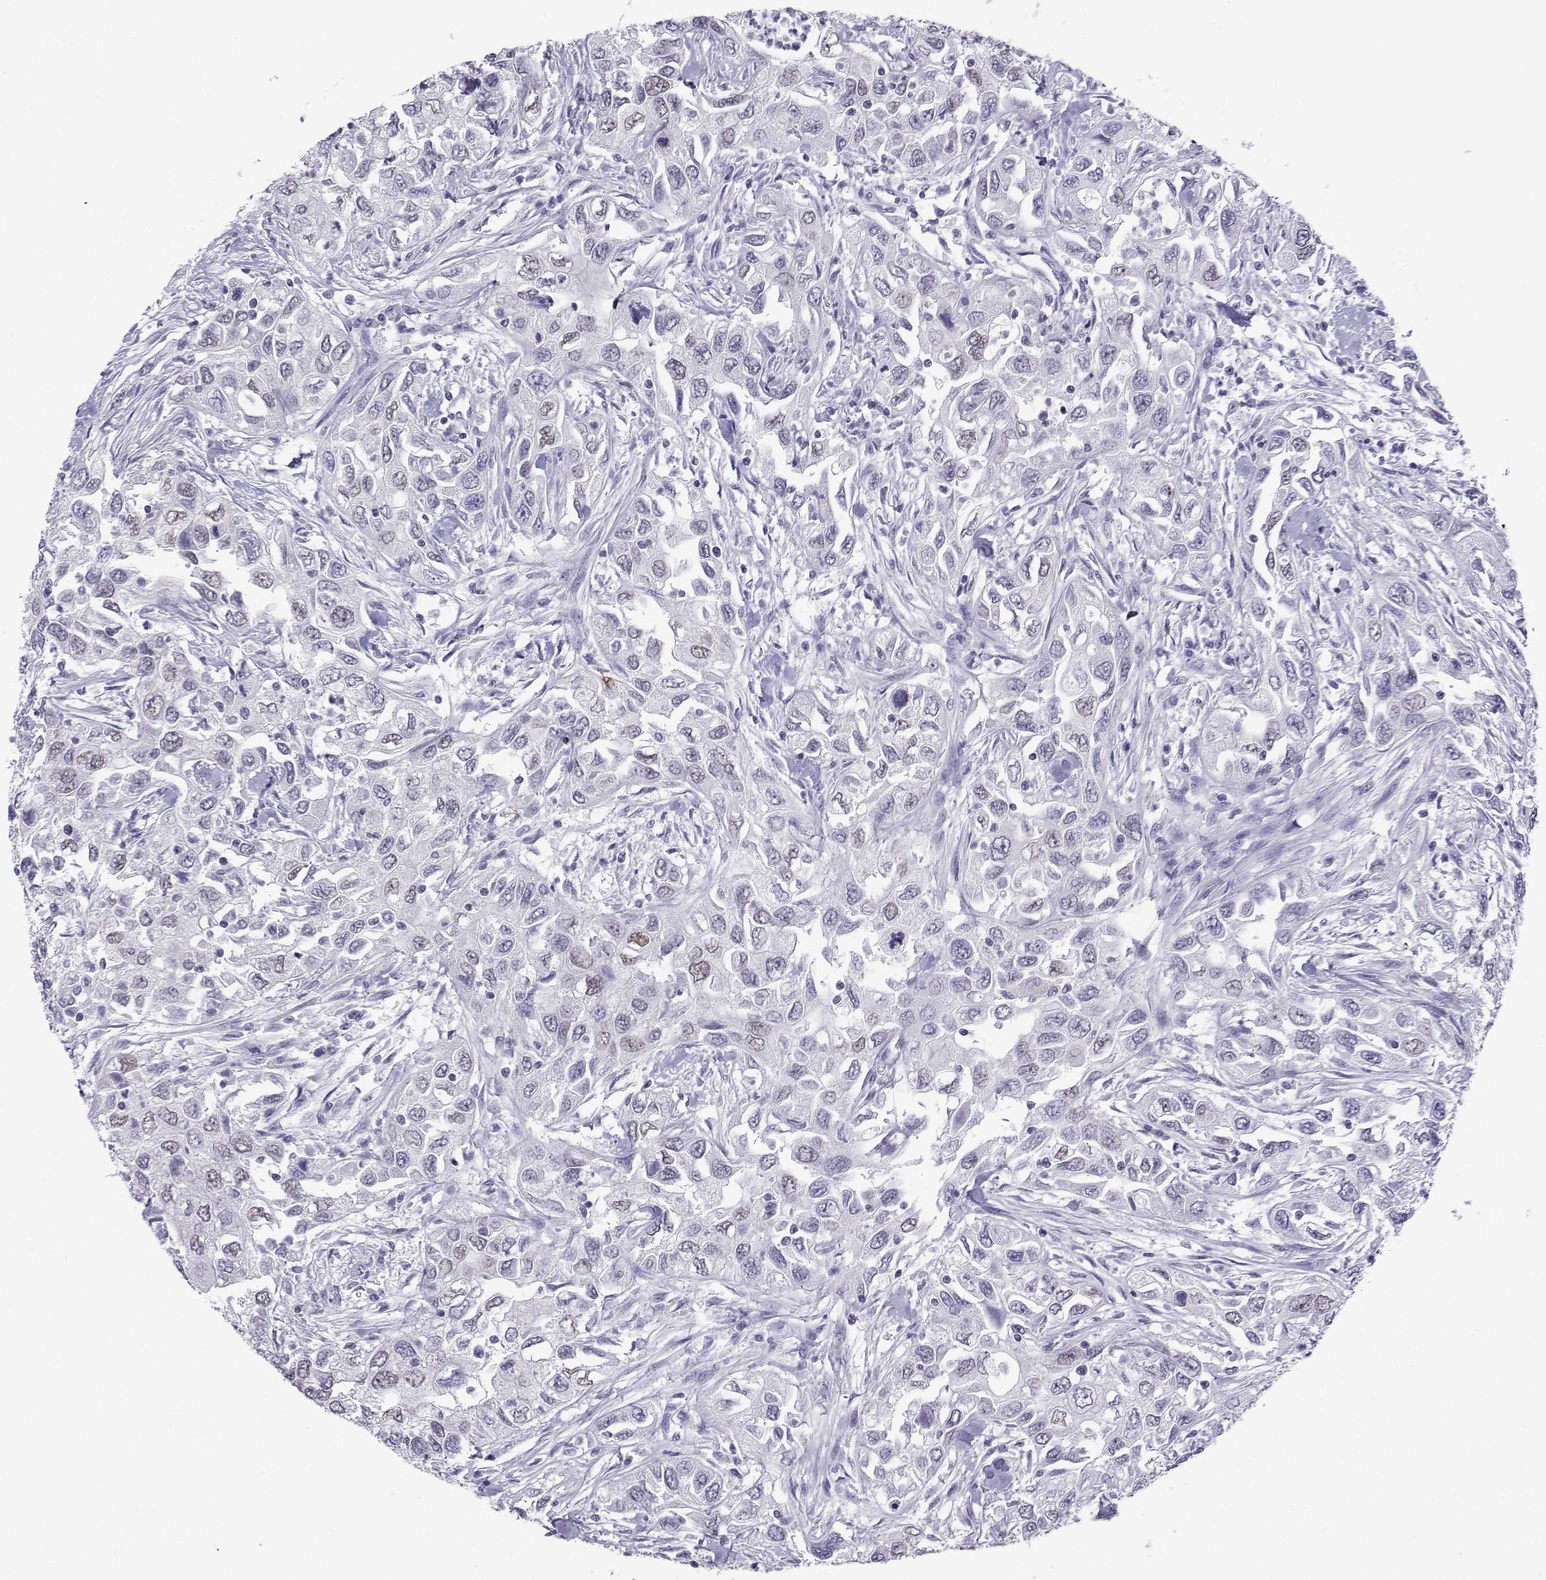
{"staining": {"intensity": "negative", "quantity": "none", "location": "none"}, "tissue": "urothelial cancer", "cell_type": "Tumor cells", "image_type": "cancer", "snomed": [{"axis": "morphology", "description": "Urothelial carcinoma, High grade"}, {"axis": "topography", "description": "Urinary bladder"}], "caption": "DAB immunohistochemical staining of human urothelial carcinoma (high-grade) exhibits no significant positivity in tumor cells.", "gene": "LORICRIN", "patient": {"sex": "male", "age": 76}}